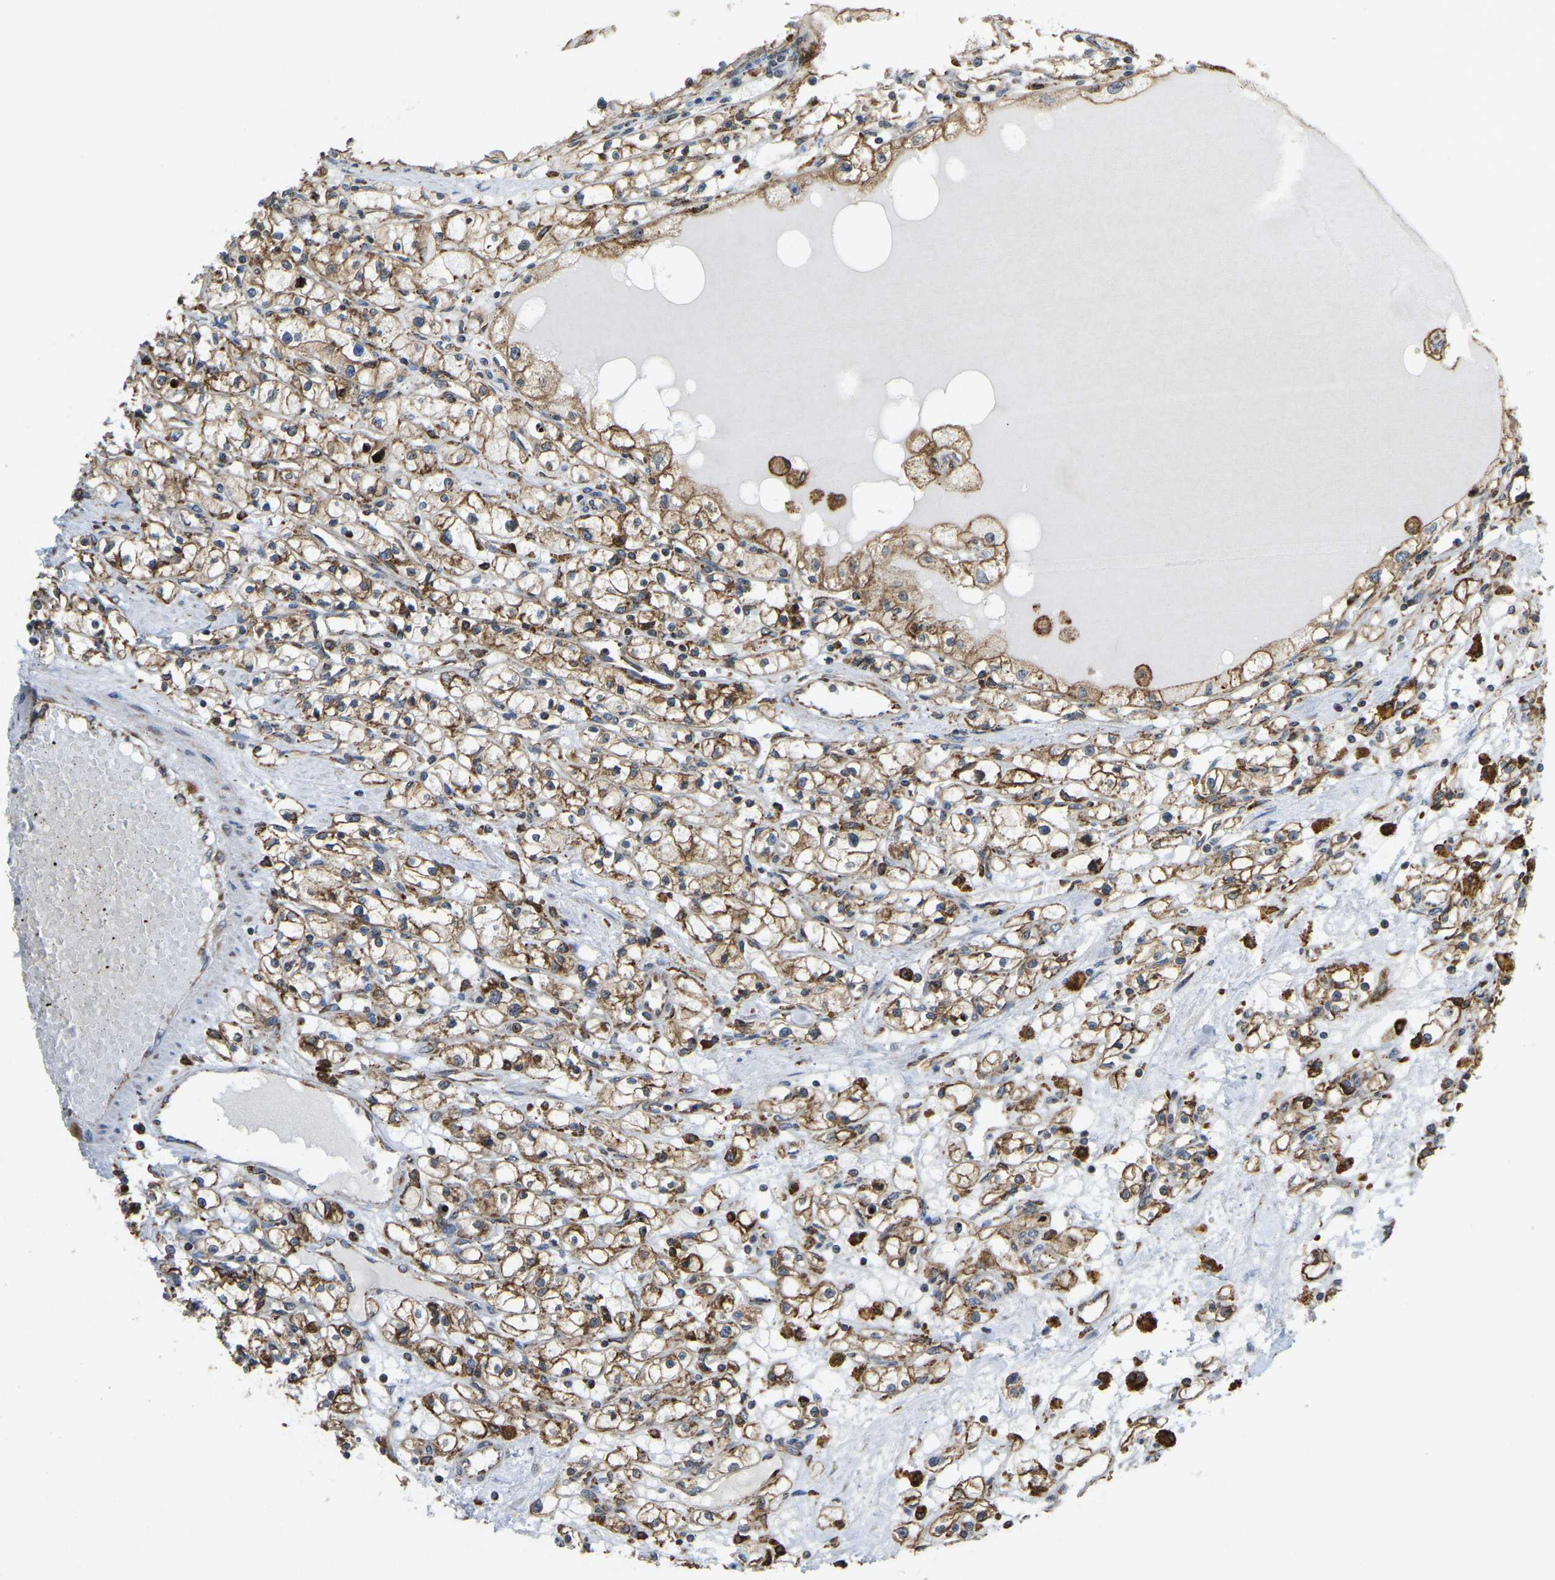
{"staining": {"intensity": "strong", "quantity": ">75%", "location": "cytoplasmic/membranous"}, "tissue": "renal cancer", "cell_type": "Tumor cells", "image_type": "cancer", "snomed": [{"axis": "morphology", "description": "Adenocarcinoma, NOS"}, {"axis": "topography", "description": "Kidney"}], "caption": "Renal adenocarcinoma stained with a protein marker reveals strong staining in tumor cells.", "gene": "RNF115", "patient": {"sex": "male", "age": 56}}